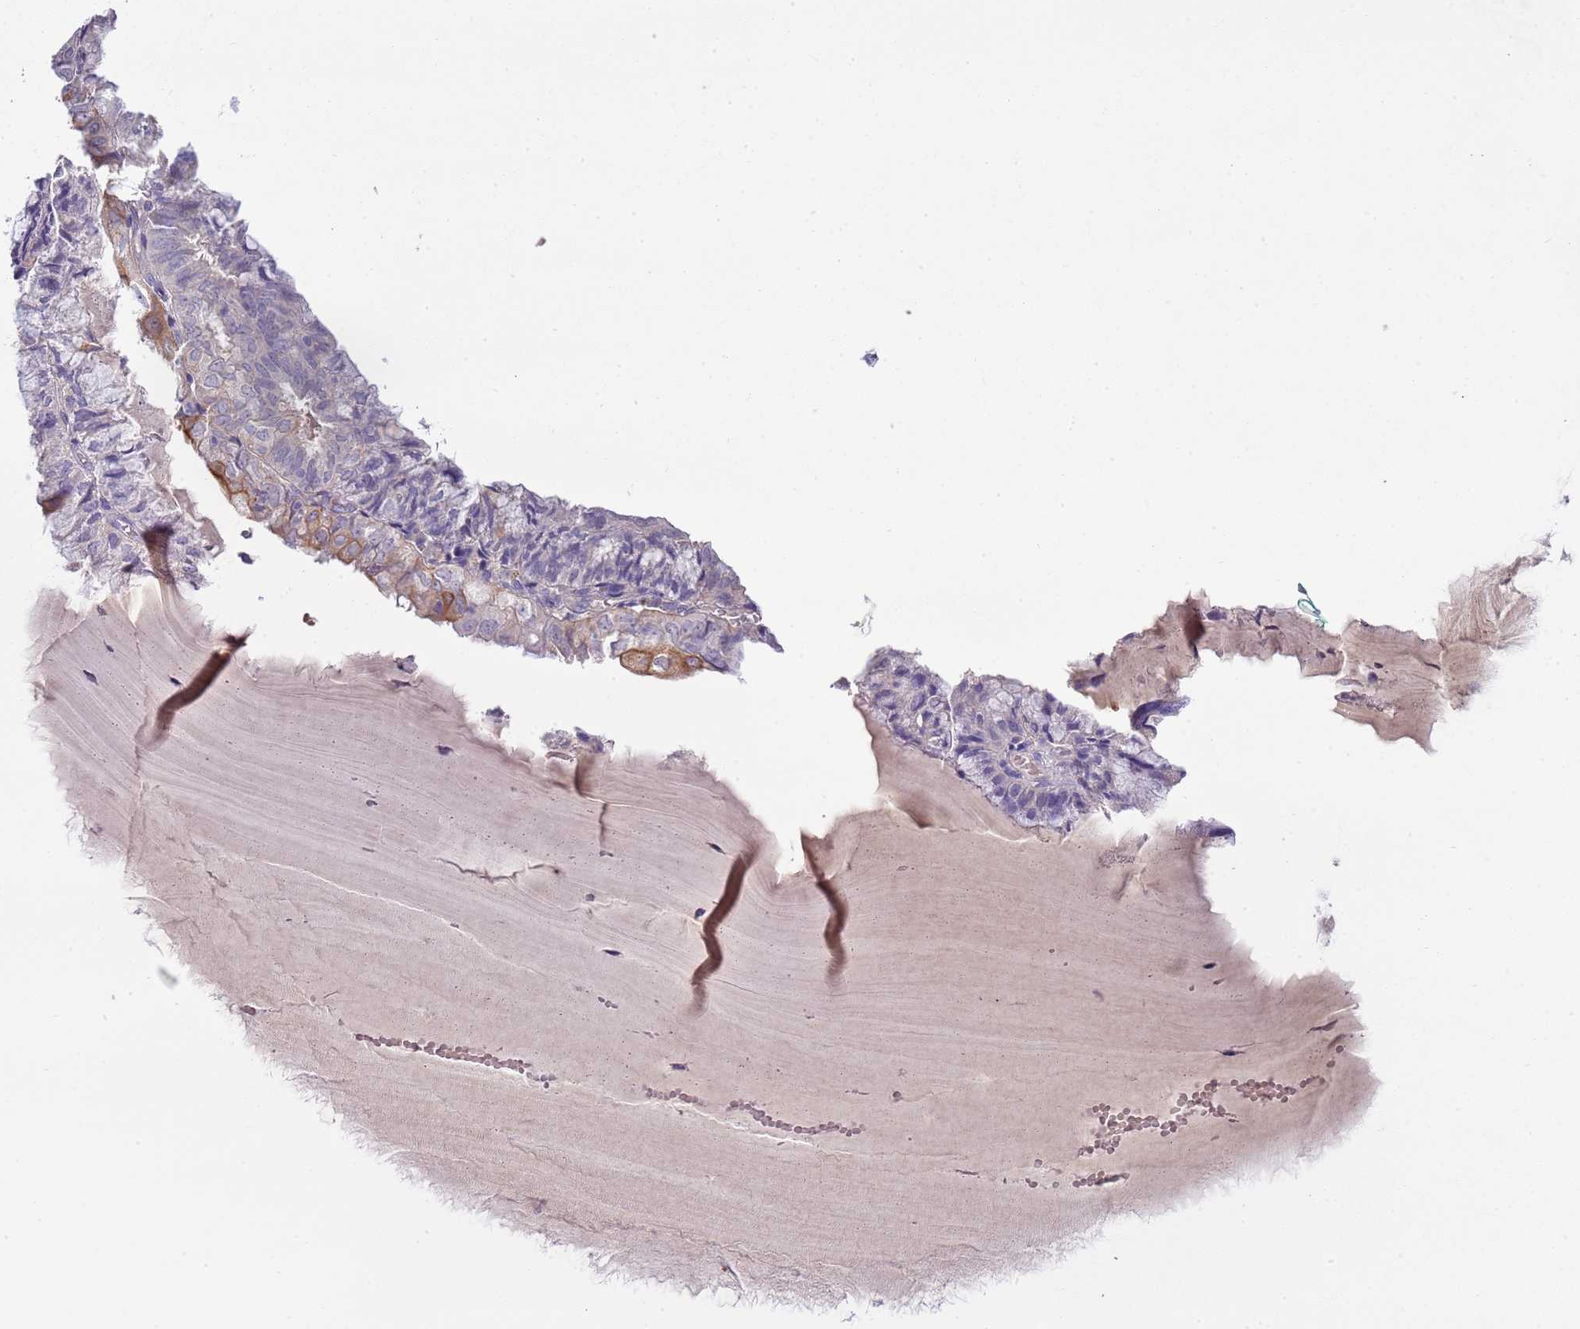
{"staining": {"intensity": "moderate", "quantity": "<25%", "location": "cytoplasmic/membranous"}, "tissue": "endometrial cancer", "cell_type": "Tumor cells", "image_type": "cancer", "snomed": [{"axis": "morphology", "description": "Adenocarcinoma, NOS"}, {"axis": "topography", "description": "Endometrium"}], "caption": "Immunohistochemistry micrograph of human endometrial cancer (adenocarcinoma) stained for a protein (brown), which shows low levels of moderate cytoplasmic/membranous expression in approximately <25% of tumor cells.", "gene": "HES3", "patient": {"sex": "female", "age": 81}}